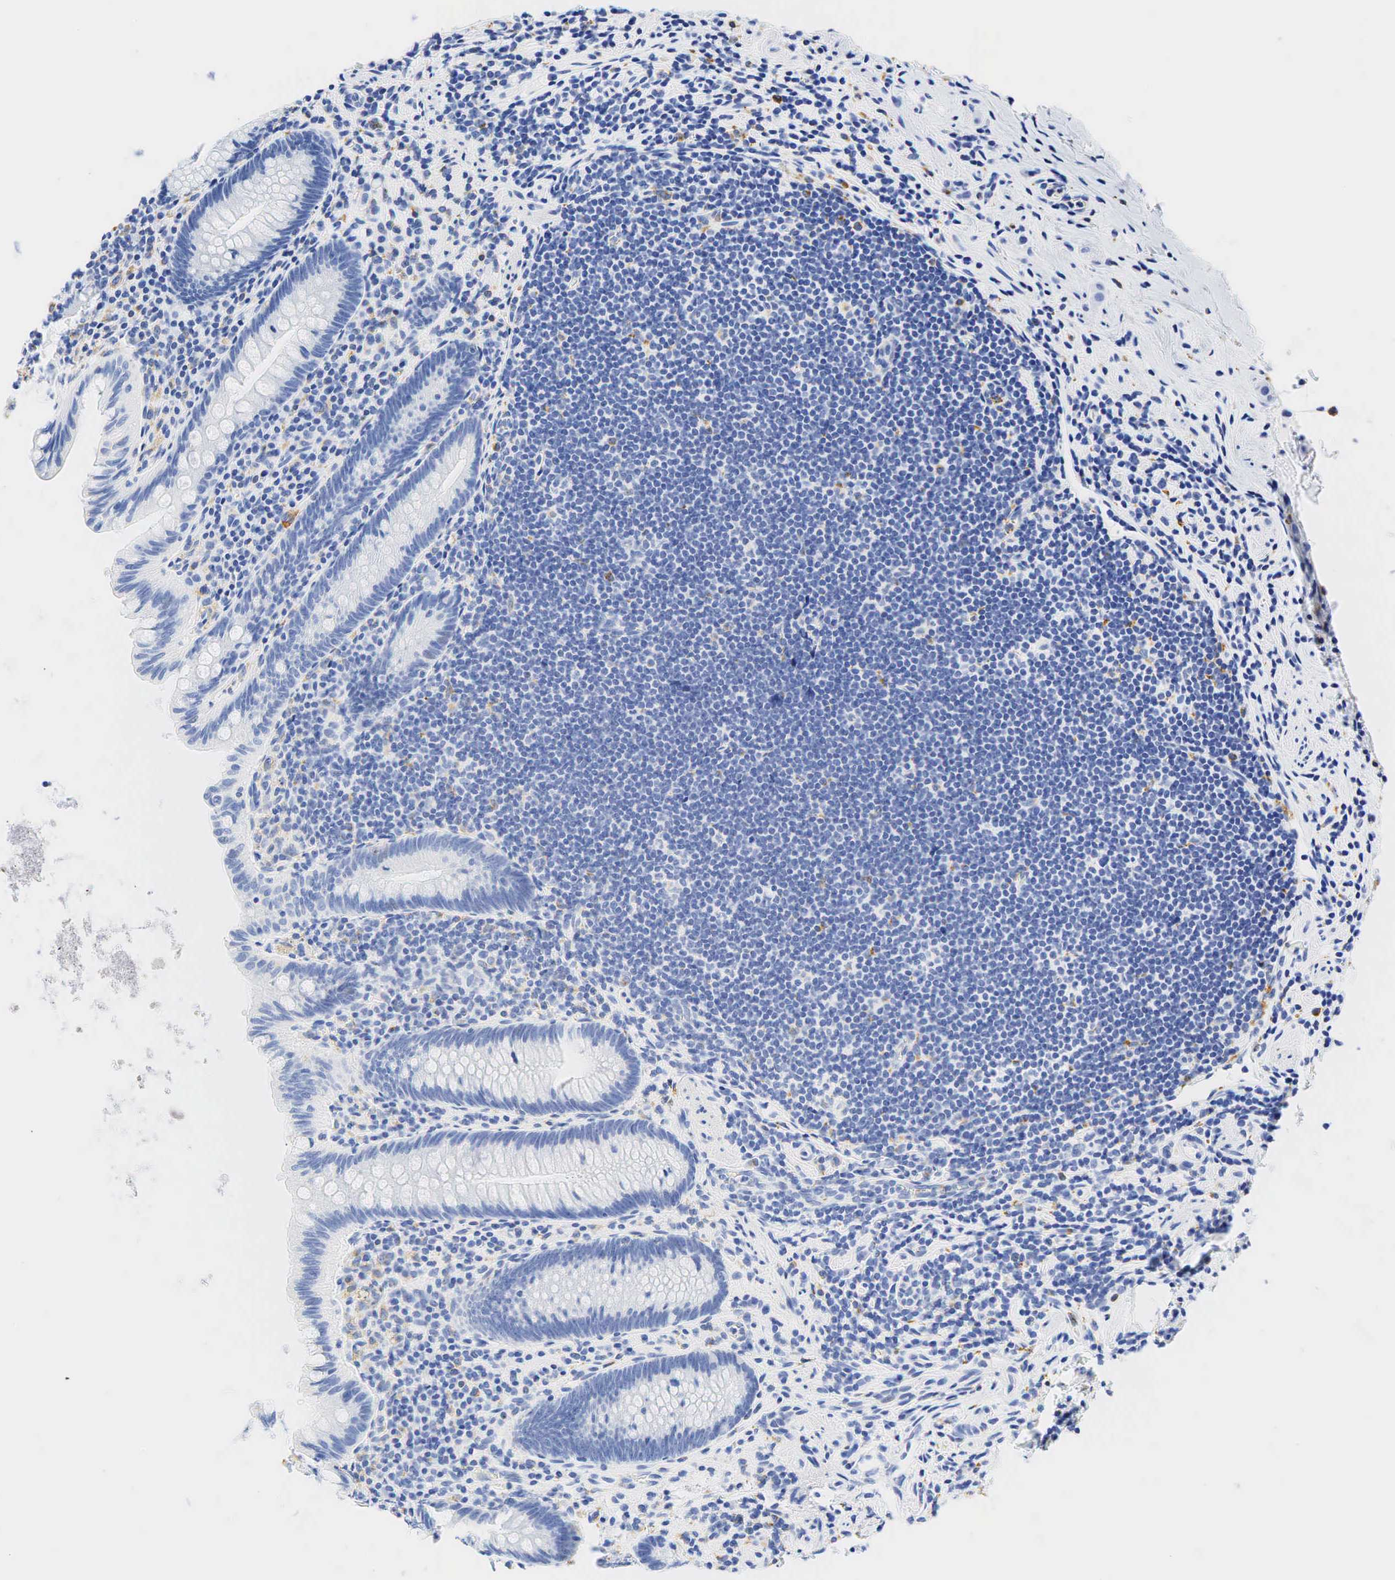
{"staining": {"intensity": "negative", "quantity": "none", "location": "none"}, "tissue": "appendix", "cell_type": "Glandular cells", "image_type": "normal", "snomed": [{"axis": "morphology", "description": "Normal tissue, NOS"}, {"axis": "topography", "description": "Appendix"}], "caption": "Glandular cells are negative for protein expression in unremarkable human appendix. The staining is performed using DAB (3,3'-diaminobenzidine) brown chromogen with nuclei counter-stained in using hematoxylin.", "gene": "CD68", "patient": {"sex": "male", "age": 41}}